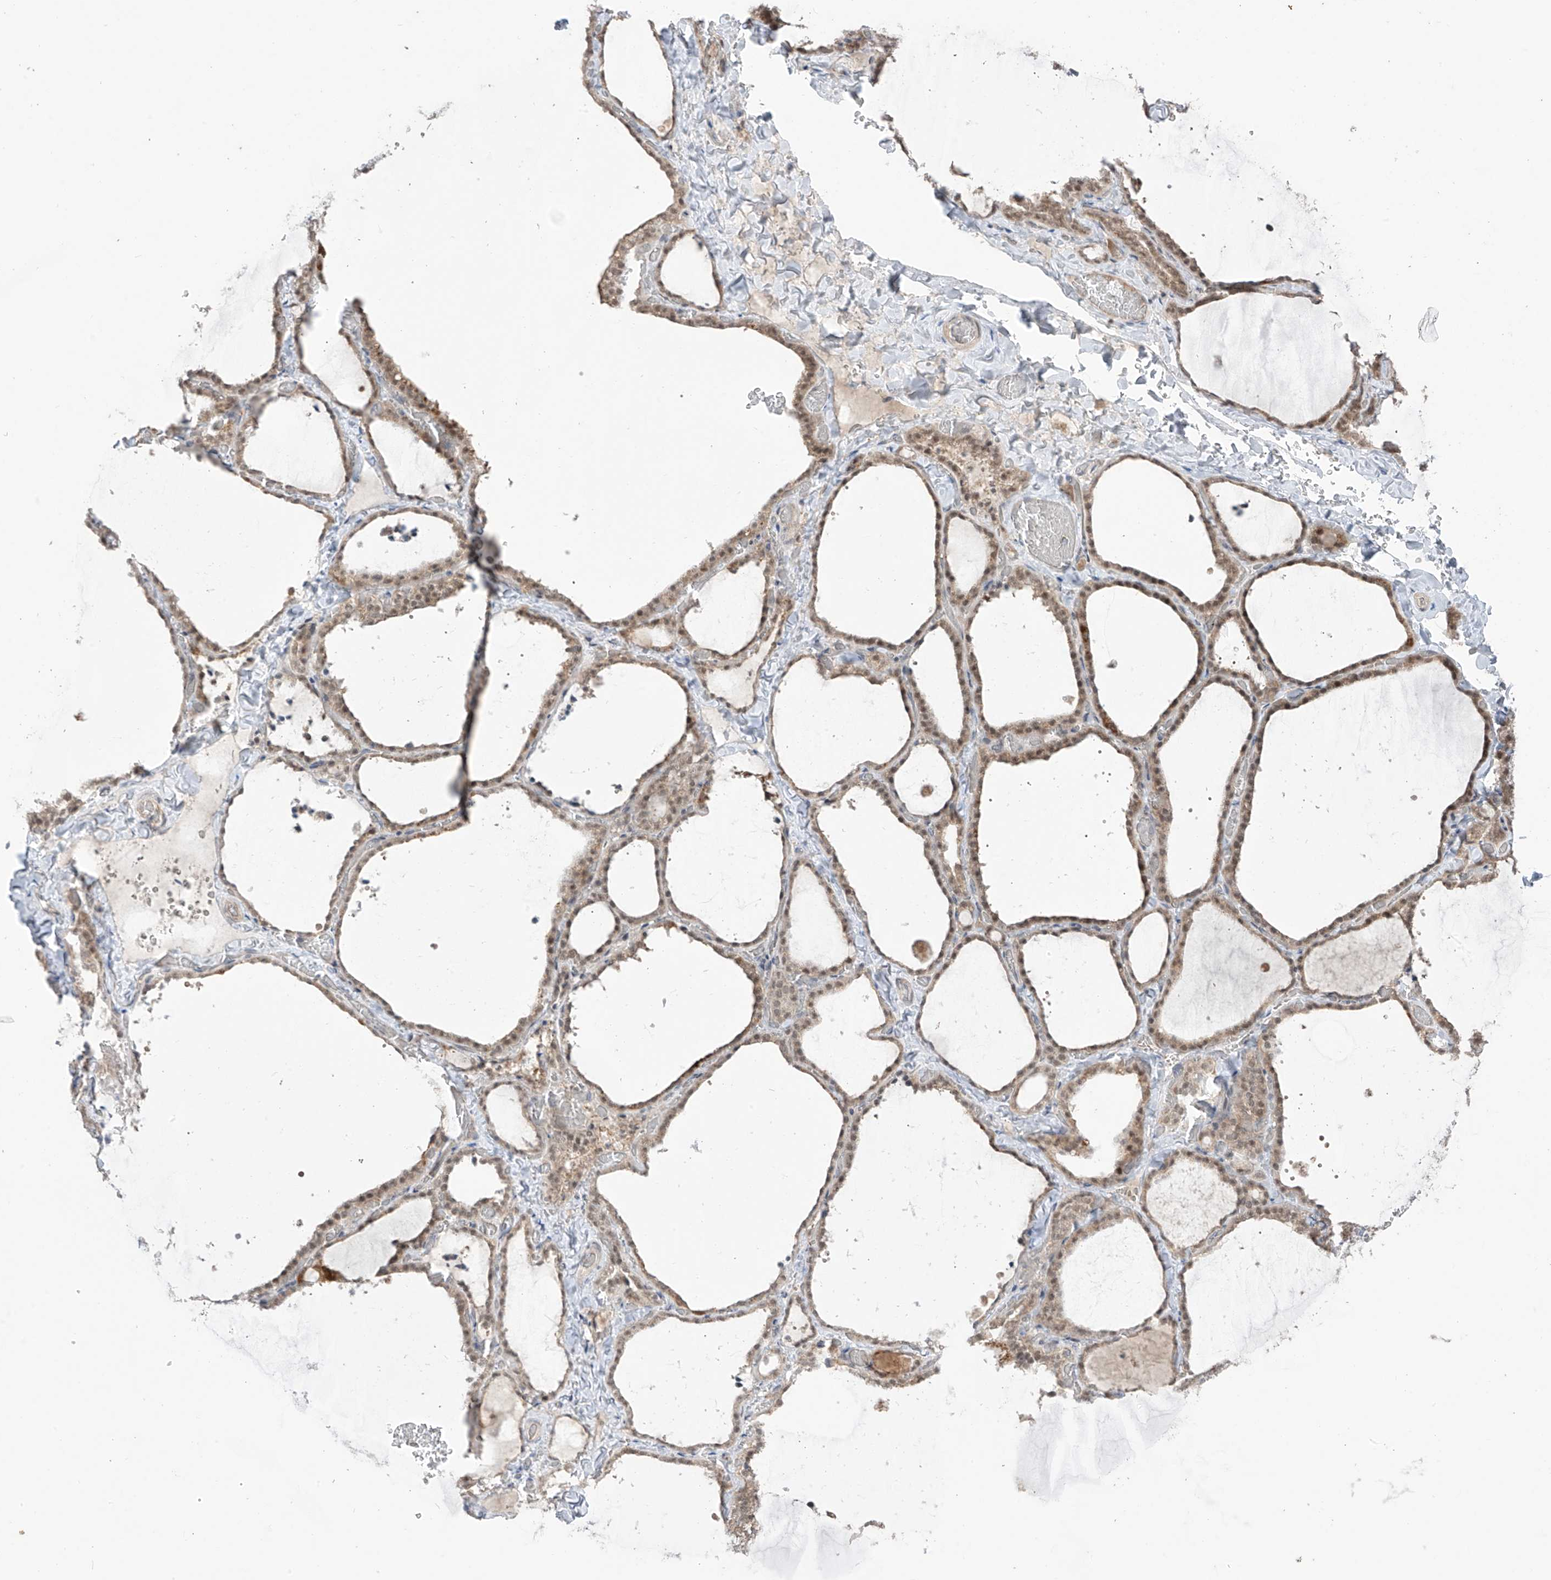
{"staining": {"intensity": "moderate", "quantity": ">75%", "location": "cytoplasmic/membranous,nuclear"}, "tissue": "thyroid gland", "cell_type": "Glandular cells", "image_type": "normal", "snomed": [{"axis": "morphology", "description": "Normal tissue, NOS"}, {"axis": "topography", "description": "Thyroid gland"}], "caption": "Immunohistochemistry (IHC) image of benign human thyroid gland stained for a protein (brown), which reveals medium levels of moderate cytoplasmic/membranous,nuclear staining in about >75% of glandular cells.", "gene": "OGT", "patient": {"sex": "female", "age": 22}}